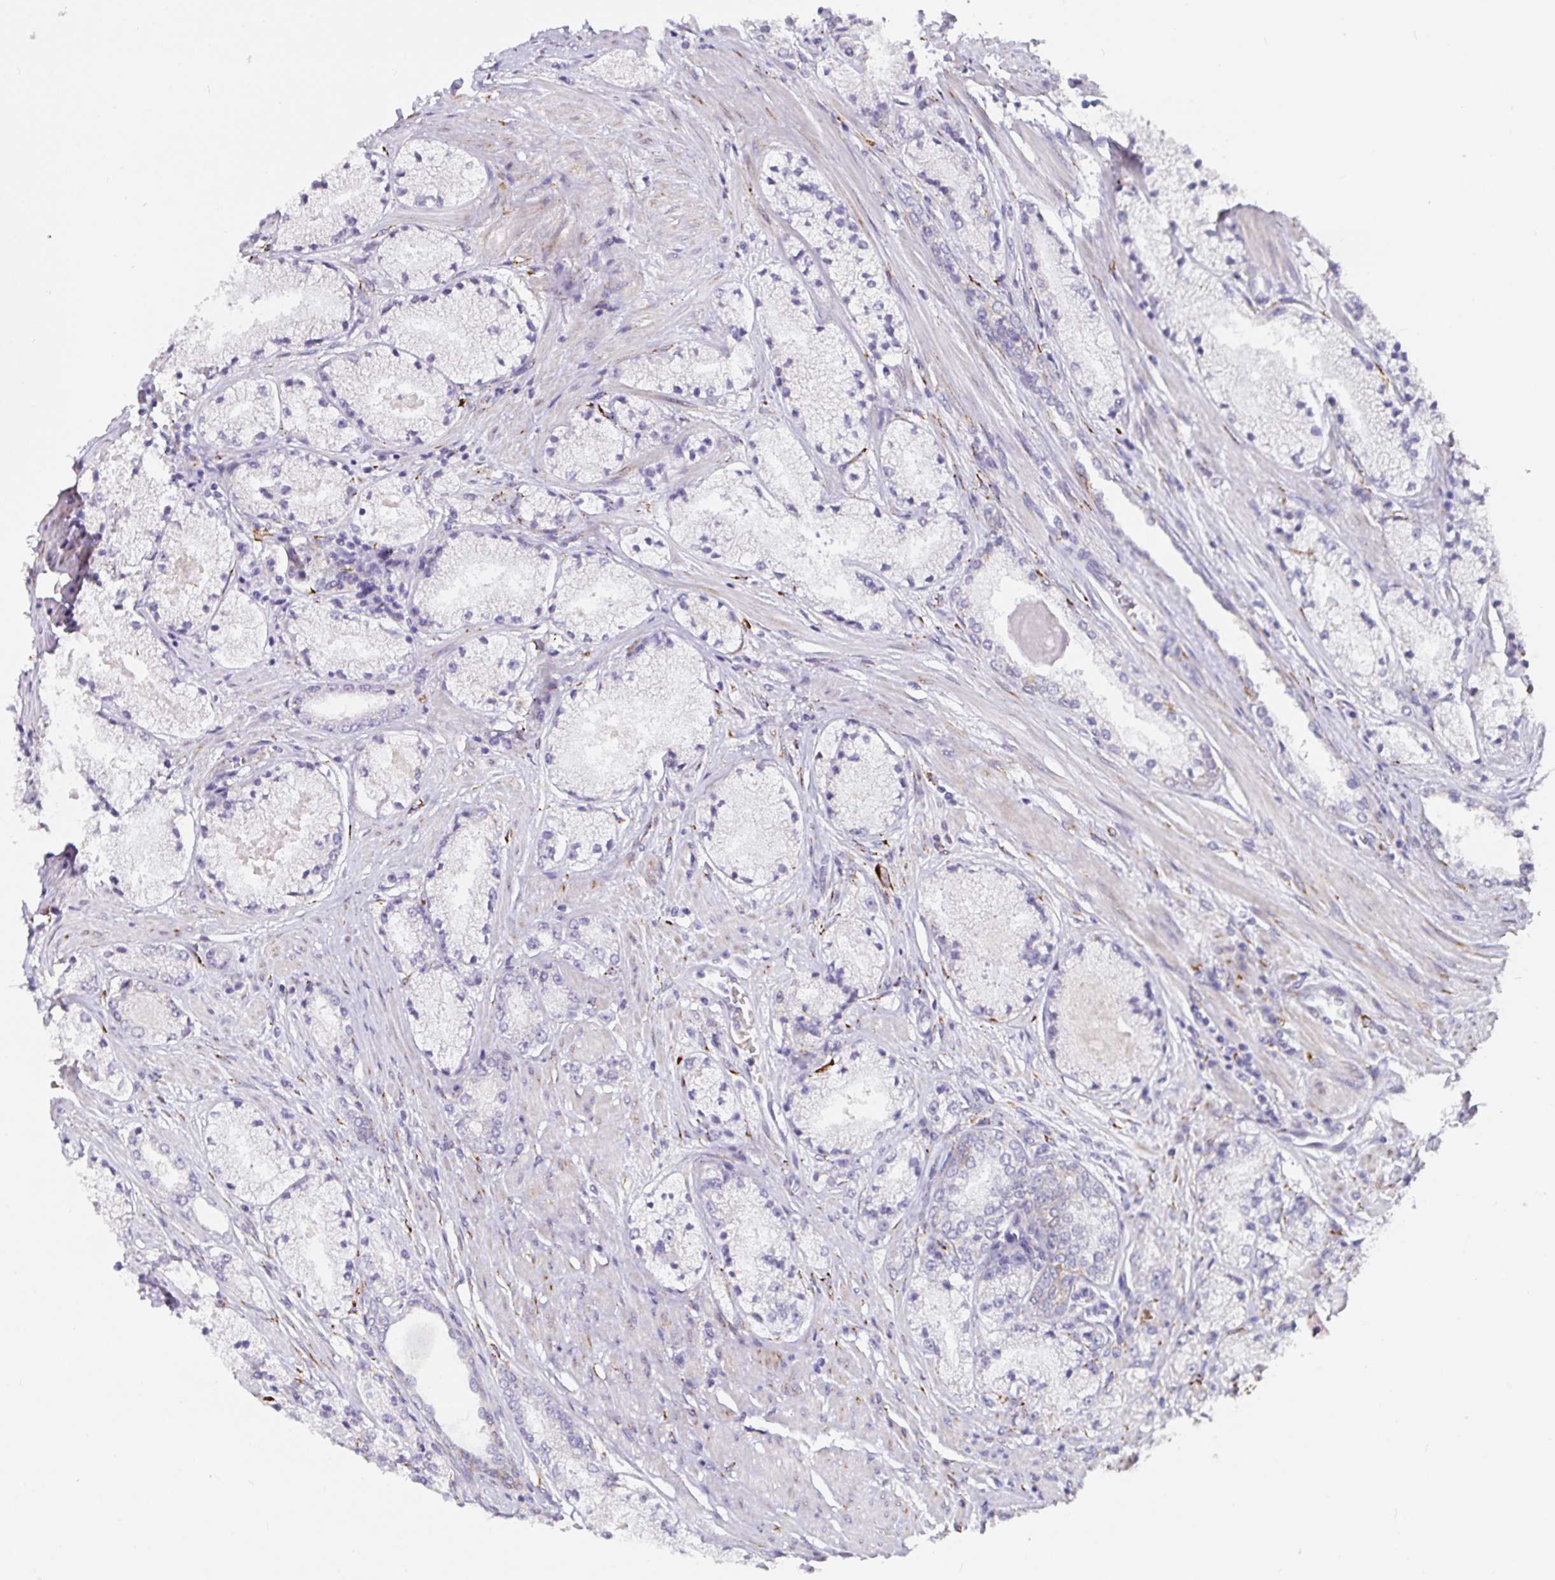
{"staining": {"intensity": "negative", "quantity": "none", "location": "none"}, "tissue": "prostate cancer", "cell_type": "Tumor cells", "image_type": "cancer", "snomed": [{"axis": "morphology", "description": "Adenocarcinoma, High grade"}, {"axis": "topography", "description": "Prostate"}], "caption": "Adenocarcinoma (high-grade) (prostate) was stained to show a protein in brown. There is no significant staining in tumor cells. (DAB (3,3'-diaminobenzidine) IHC visualized using brightfield microscopy, high magnification).", "gene": "P4HA2", "patient": {"sex": "male", "age": 63}}